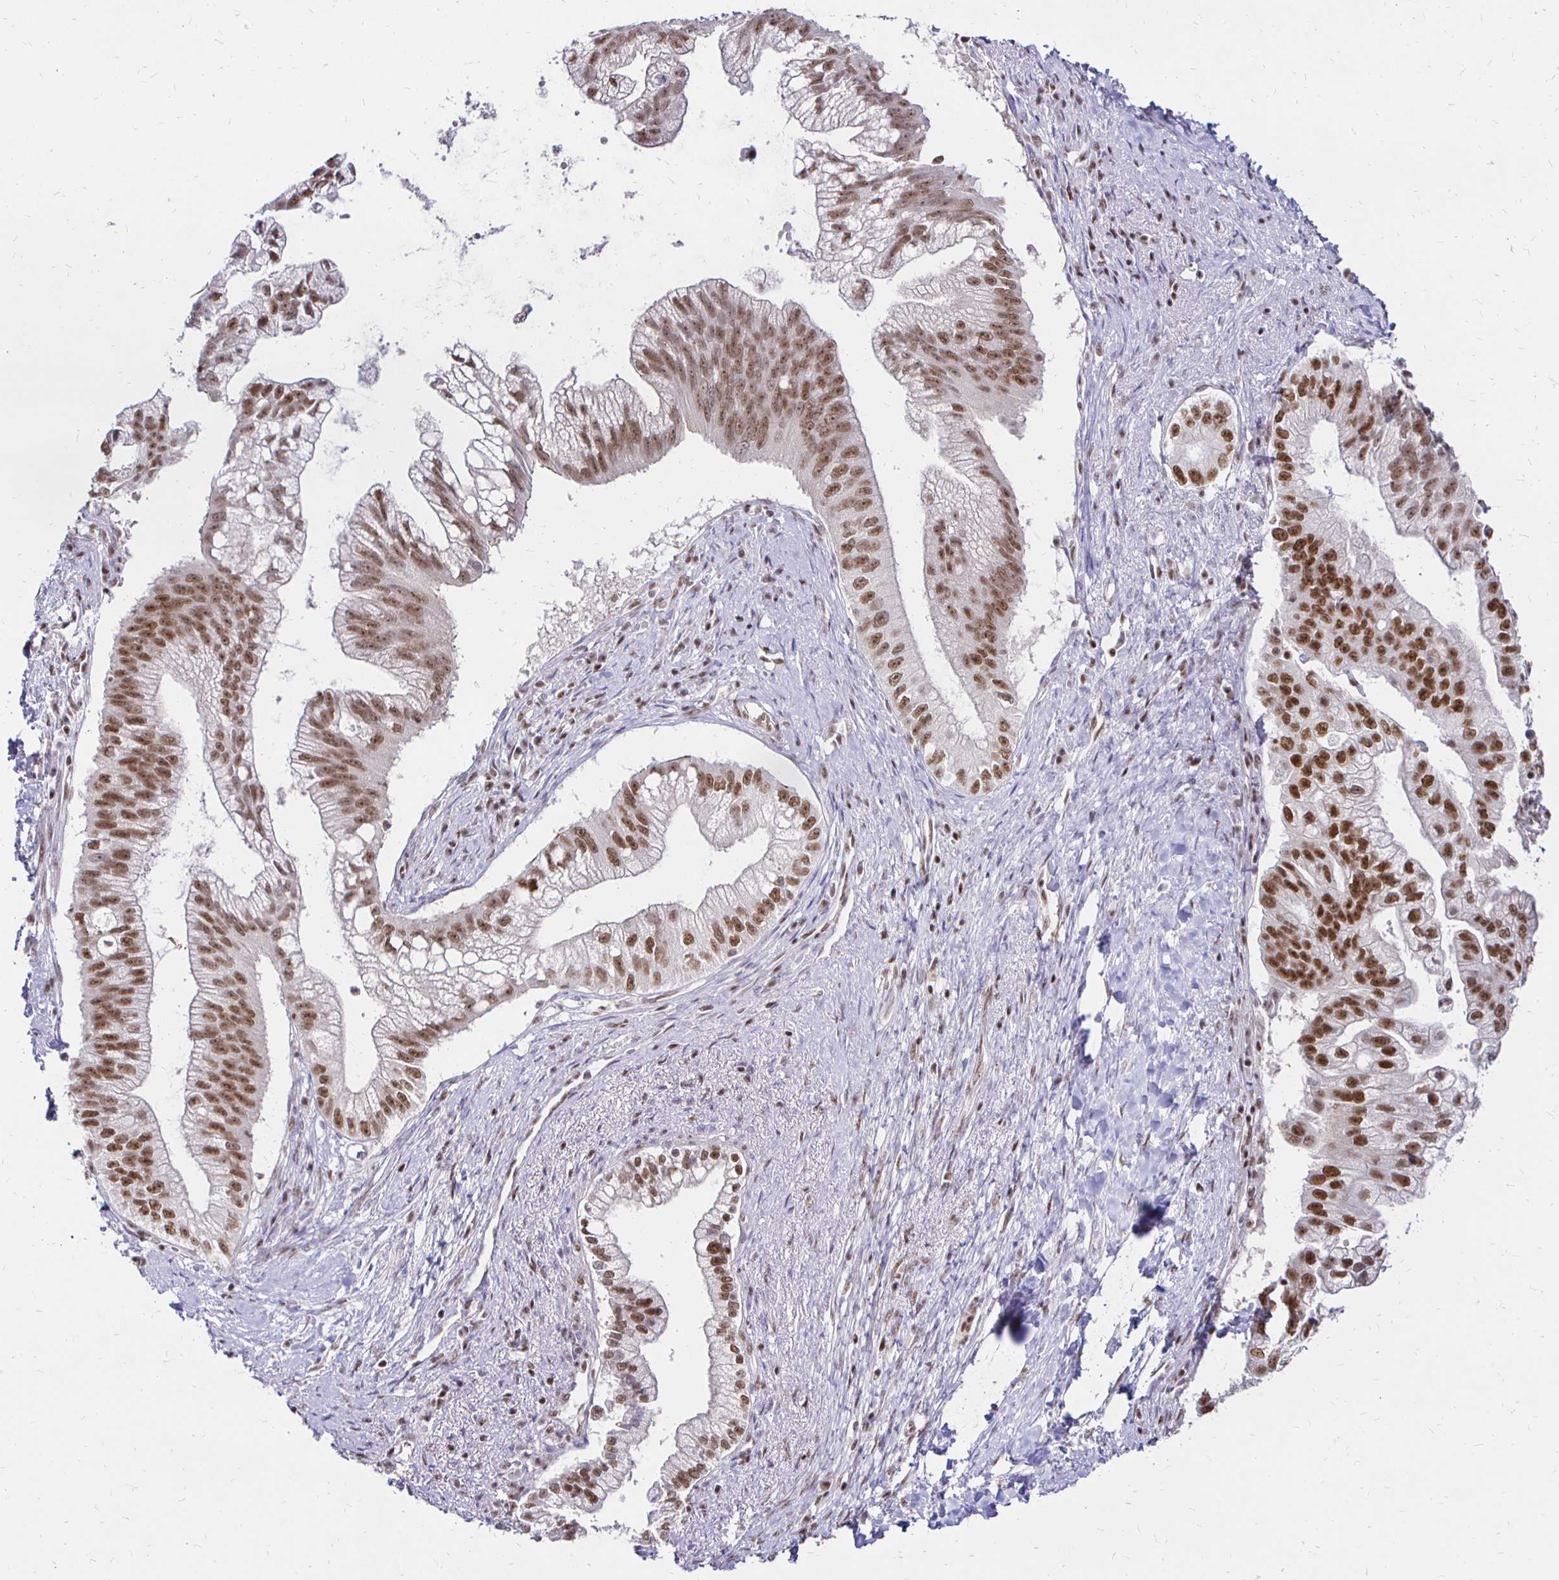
{"staining": {"intensity": "moderate", "quantity": ">75%", "location": "nuclear"}, "tissue": "pancreatic cancer", "cell_type": "Tumor cells", "image_type": "cancer", "snomed": [{"axis": "morphology", "description": "Adenocarcinoma, NOS"}, {"axis": "topography", "description": "Pancreas"}], "caption": "Pancreatic cancer was stained to show a protein in brown. There is medium levels of moderate nuclear expression in about >75% of tumor cells. (brown staining indicates protein expression, while blue staining denotes nuclei).", "gene": "SIN3A", "patient": {"sex": "male", "age": 70}}